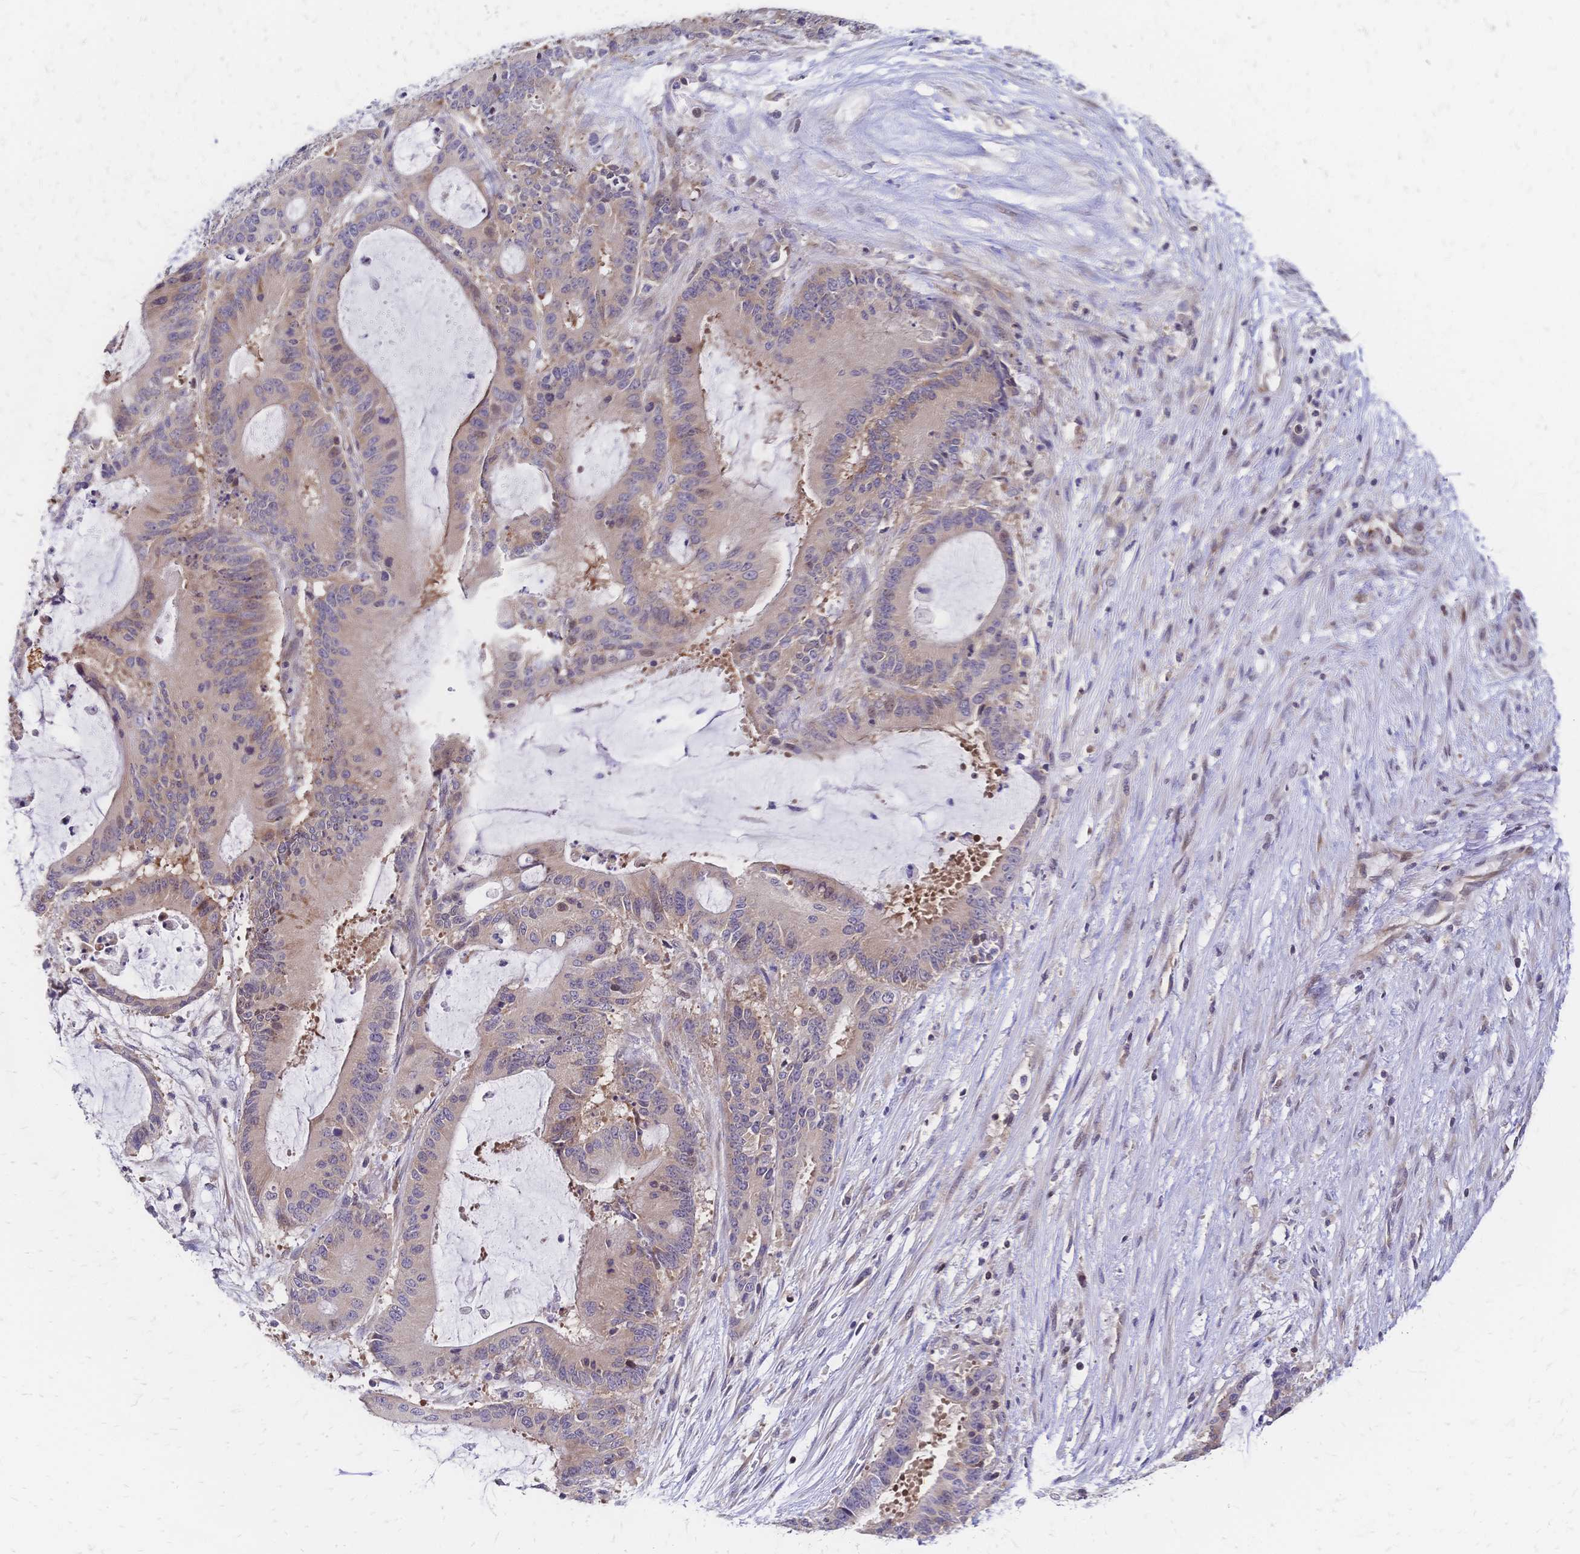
{"staining": {"intensity": "negative", "quantity": "none", "location": "none"}, "tissue": "liver cancer", "cell_type": "Tumor cells", "image_type": "cancer", "snomed": [{"axis": "morphology", "description": "Normal tissue, NOS"}, {"axis": "morphology", "description": "Cholangiocarcinoma"}, {"axis": "topography", "description": "Liver"}, {"axis": "topography", "description": "Peripheral nerve tissue"}], "caption": "A photomicrograph of liver cancer (cholangiocarcinoma) stained for a protein reveals no brown staining in tumor cells.", "gene": "CBX7", "patient": {"sex": "female", "age": 73}}